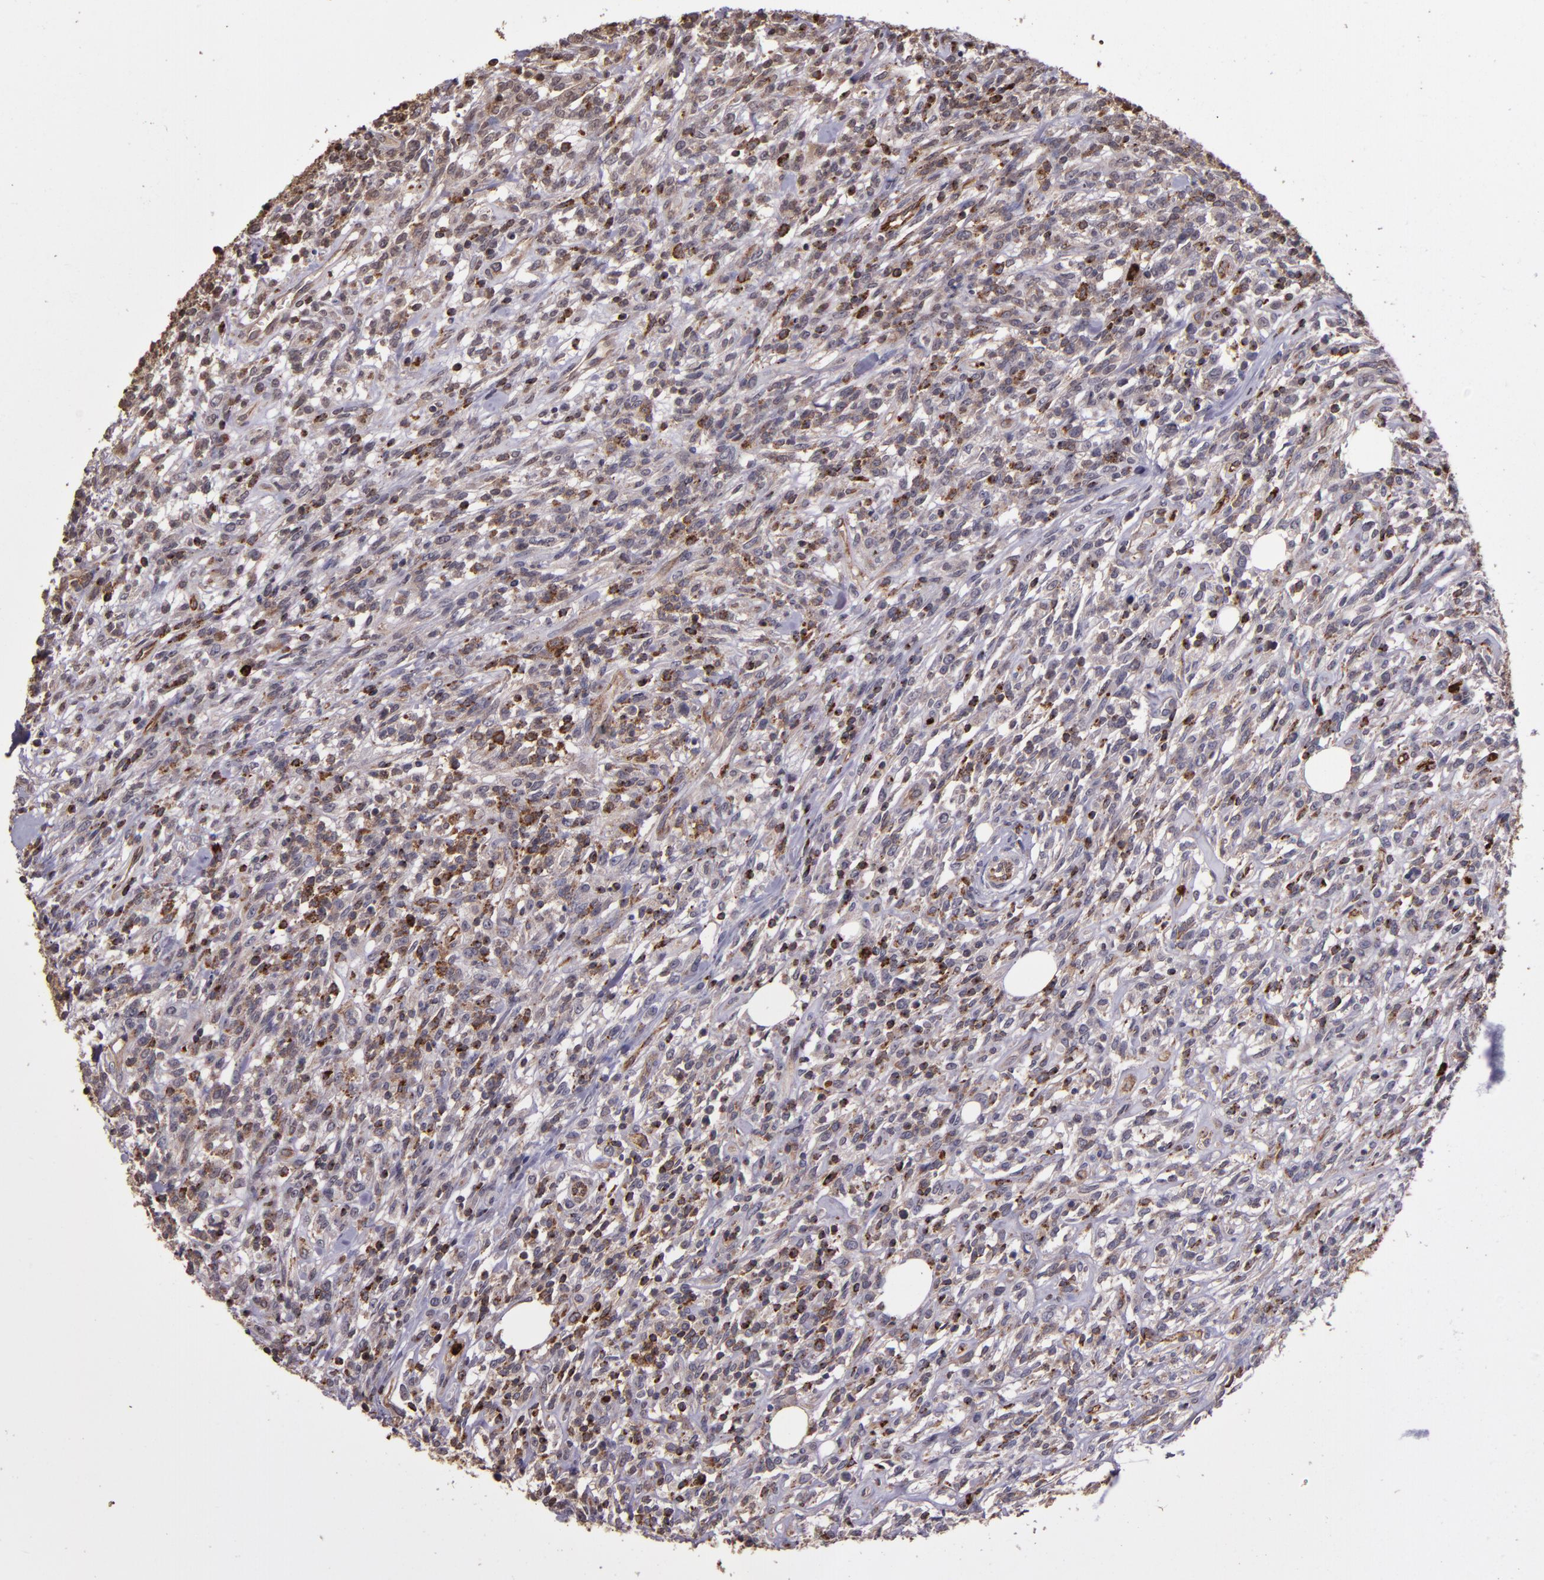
{"staining": {"intensity": "moderate", "quantity": "25%-75%", "location": "cytoplasmic/membranous"}, "tissue": "lymphoma", "cell_type": "Tumor cells", "image_type": "cancer", "snomed": [{"axis": "morphology", "description": "Malignant lymphoma, non-Hodgkin's type, High grade"}, {"axis": "topography", "description": "Lymph node"}], "caption": "Malignant lymphoma, non-Hodgkin's type (high-grade) was stained to show a protein in brown. There is medium levels of moderate cytoplasmic/membranous staining in about 25%-75% of tumor cells. (IHC, brightfield microscopy, high magnification).", "gene": "SLC2A3", "patient": {"sex": "female", "age": 73}}